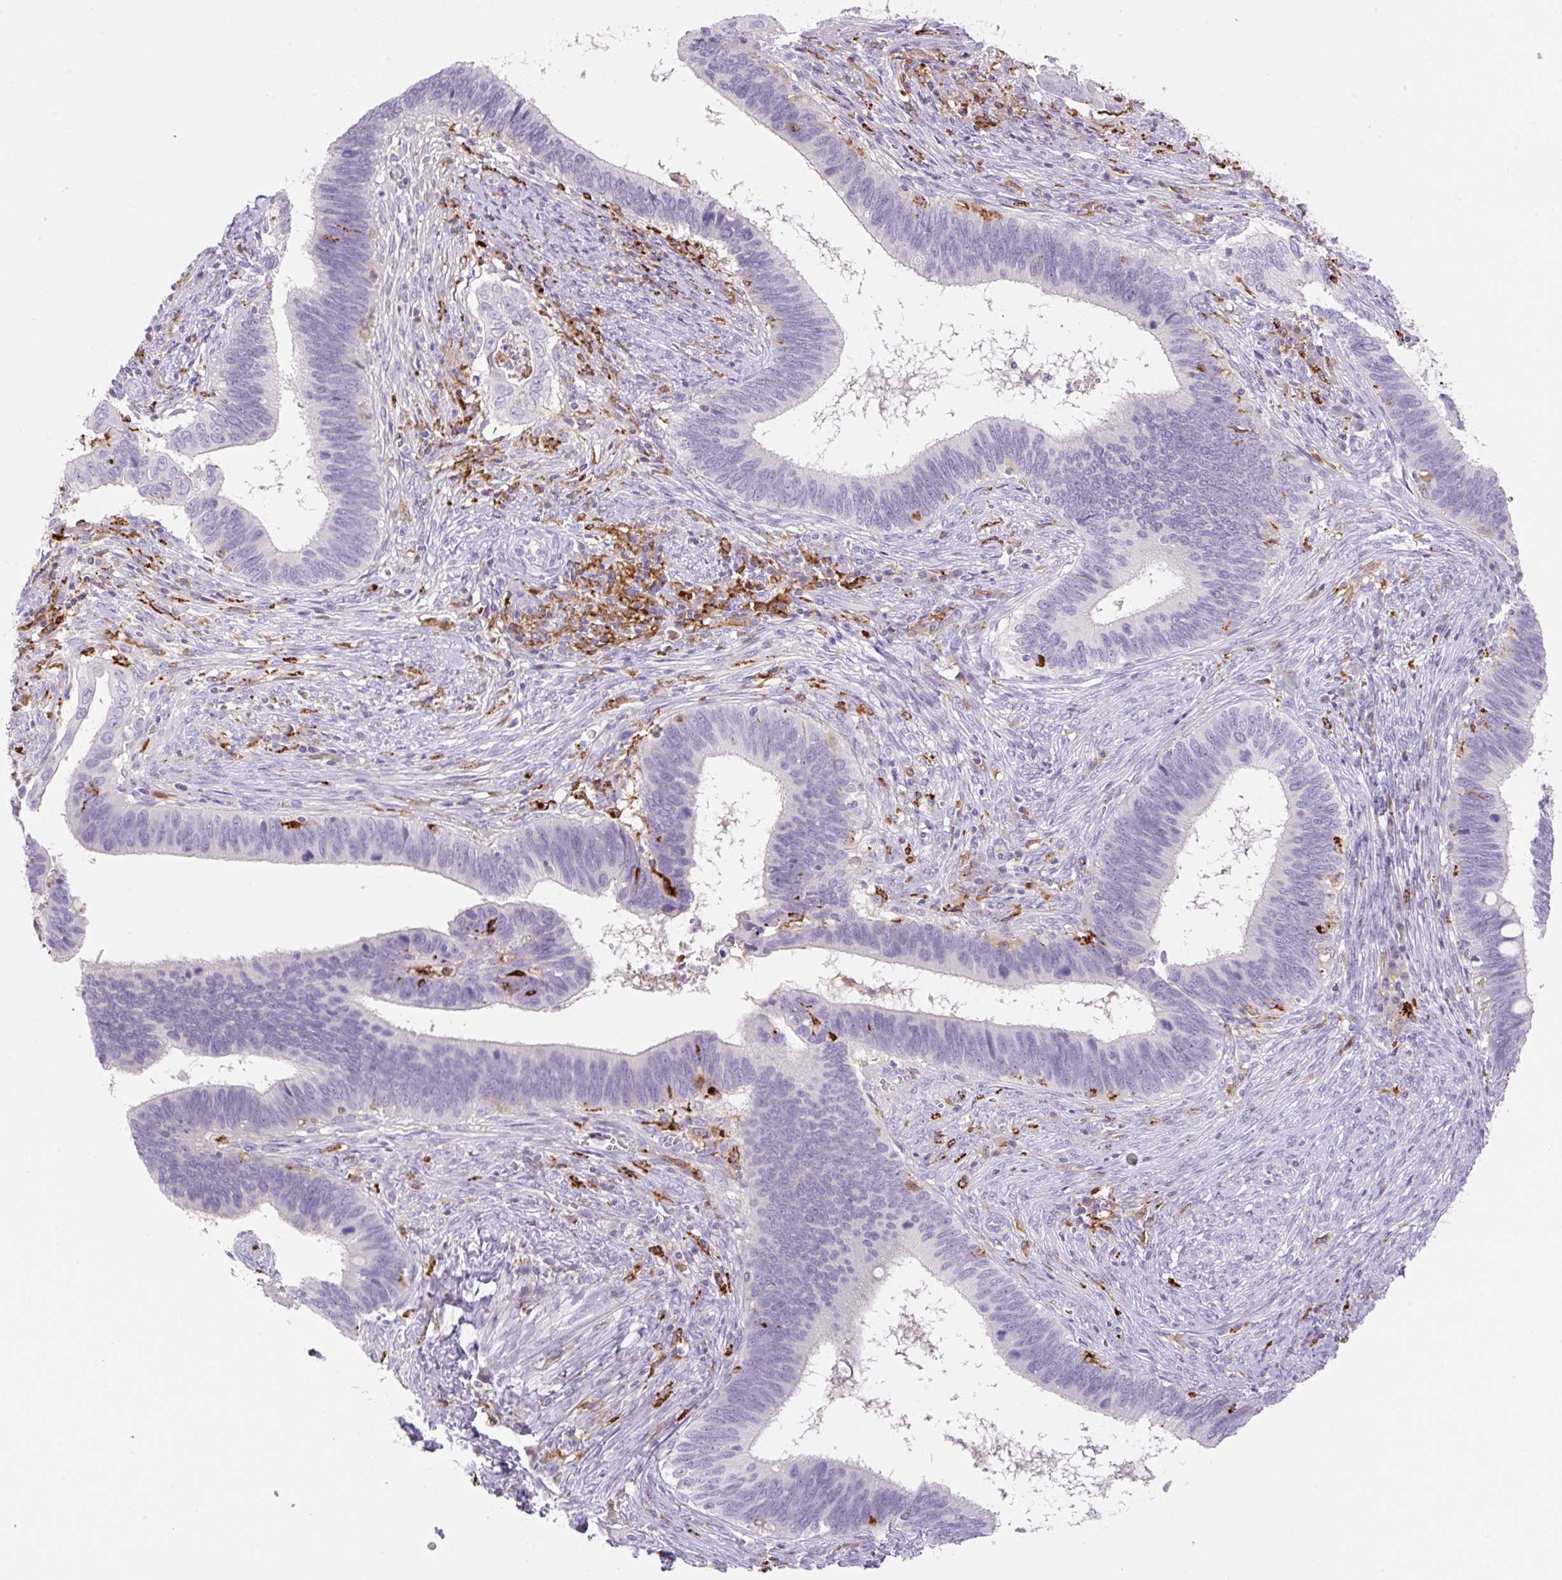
{"staining": {"intensity": "negative", "quantity": "none", "location": "none"}, "tissue": "cervical cancer", "cell_type": "Tumor cells", "image_type": "cancer", "snomed": [{"axis": "morphology", "description": "Adenocarcinoma, NOS"}, {"axis": "topography", "description": "Cervix"}], "caption": "An image of human cervical cancer (adenocarcinoma) is negative for staining in tumor cells.", "gene": "TDRD15", "patient": {"sex": "female", "age": 42}}